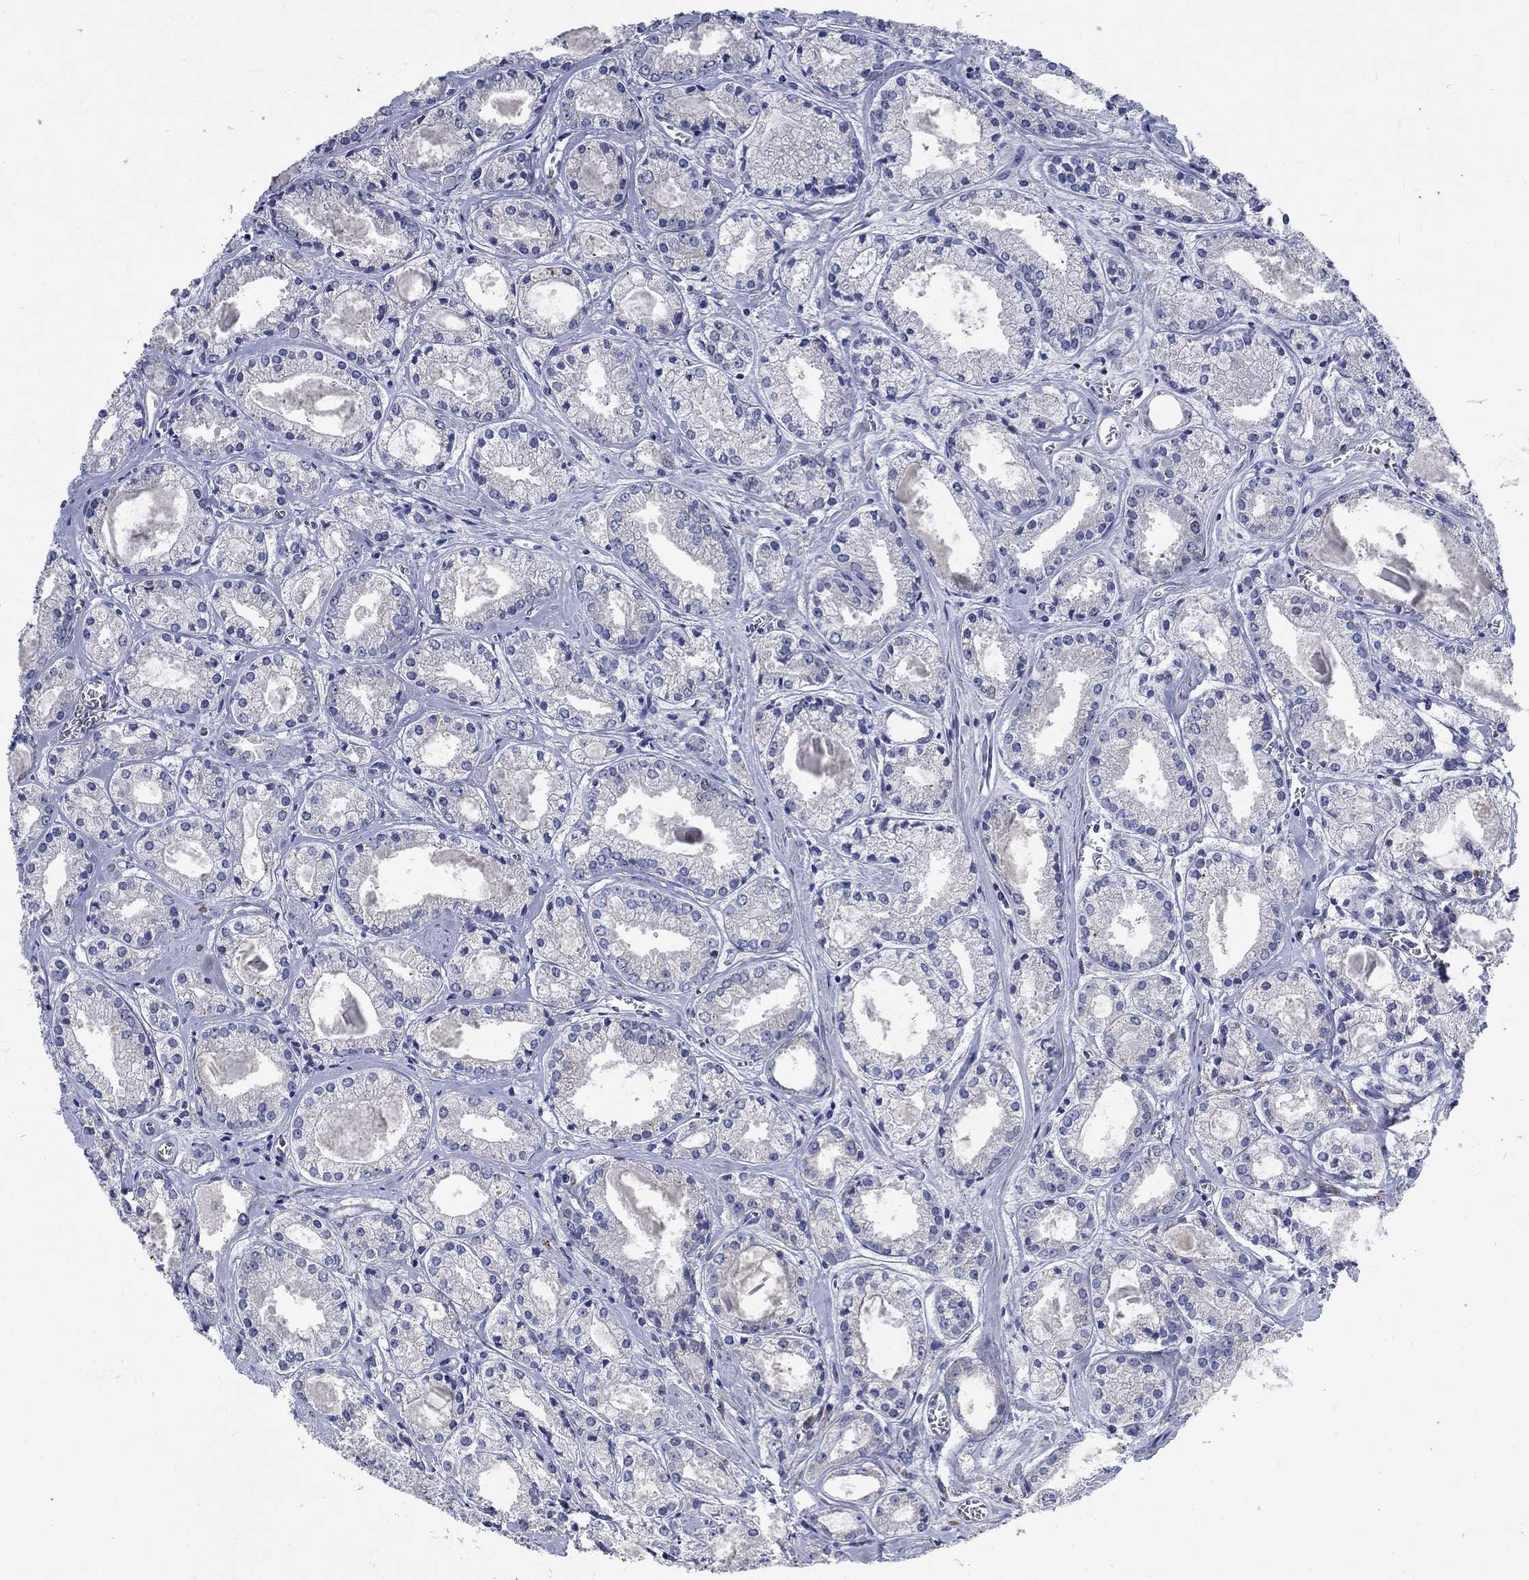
{"staining": {"intensity": "negative", "quantity": "none", "location": "none"}, "tissue": "prostate cancer", "cell_type": "Tumor cells", "image_type": "cancer", "snomed": [{"axis": "morphology", "description": "Adenocarcinoma, NOS"}, {"axis": "topography", "description": "Prostate"}], "caption": "Tumor cells show no significant positivity in prostate adenocarcinoma.", "gene": "MMP24", "patient": {"sex": "male", "age": 72}}